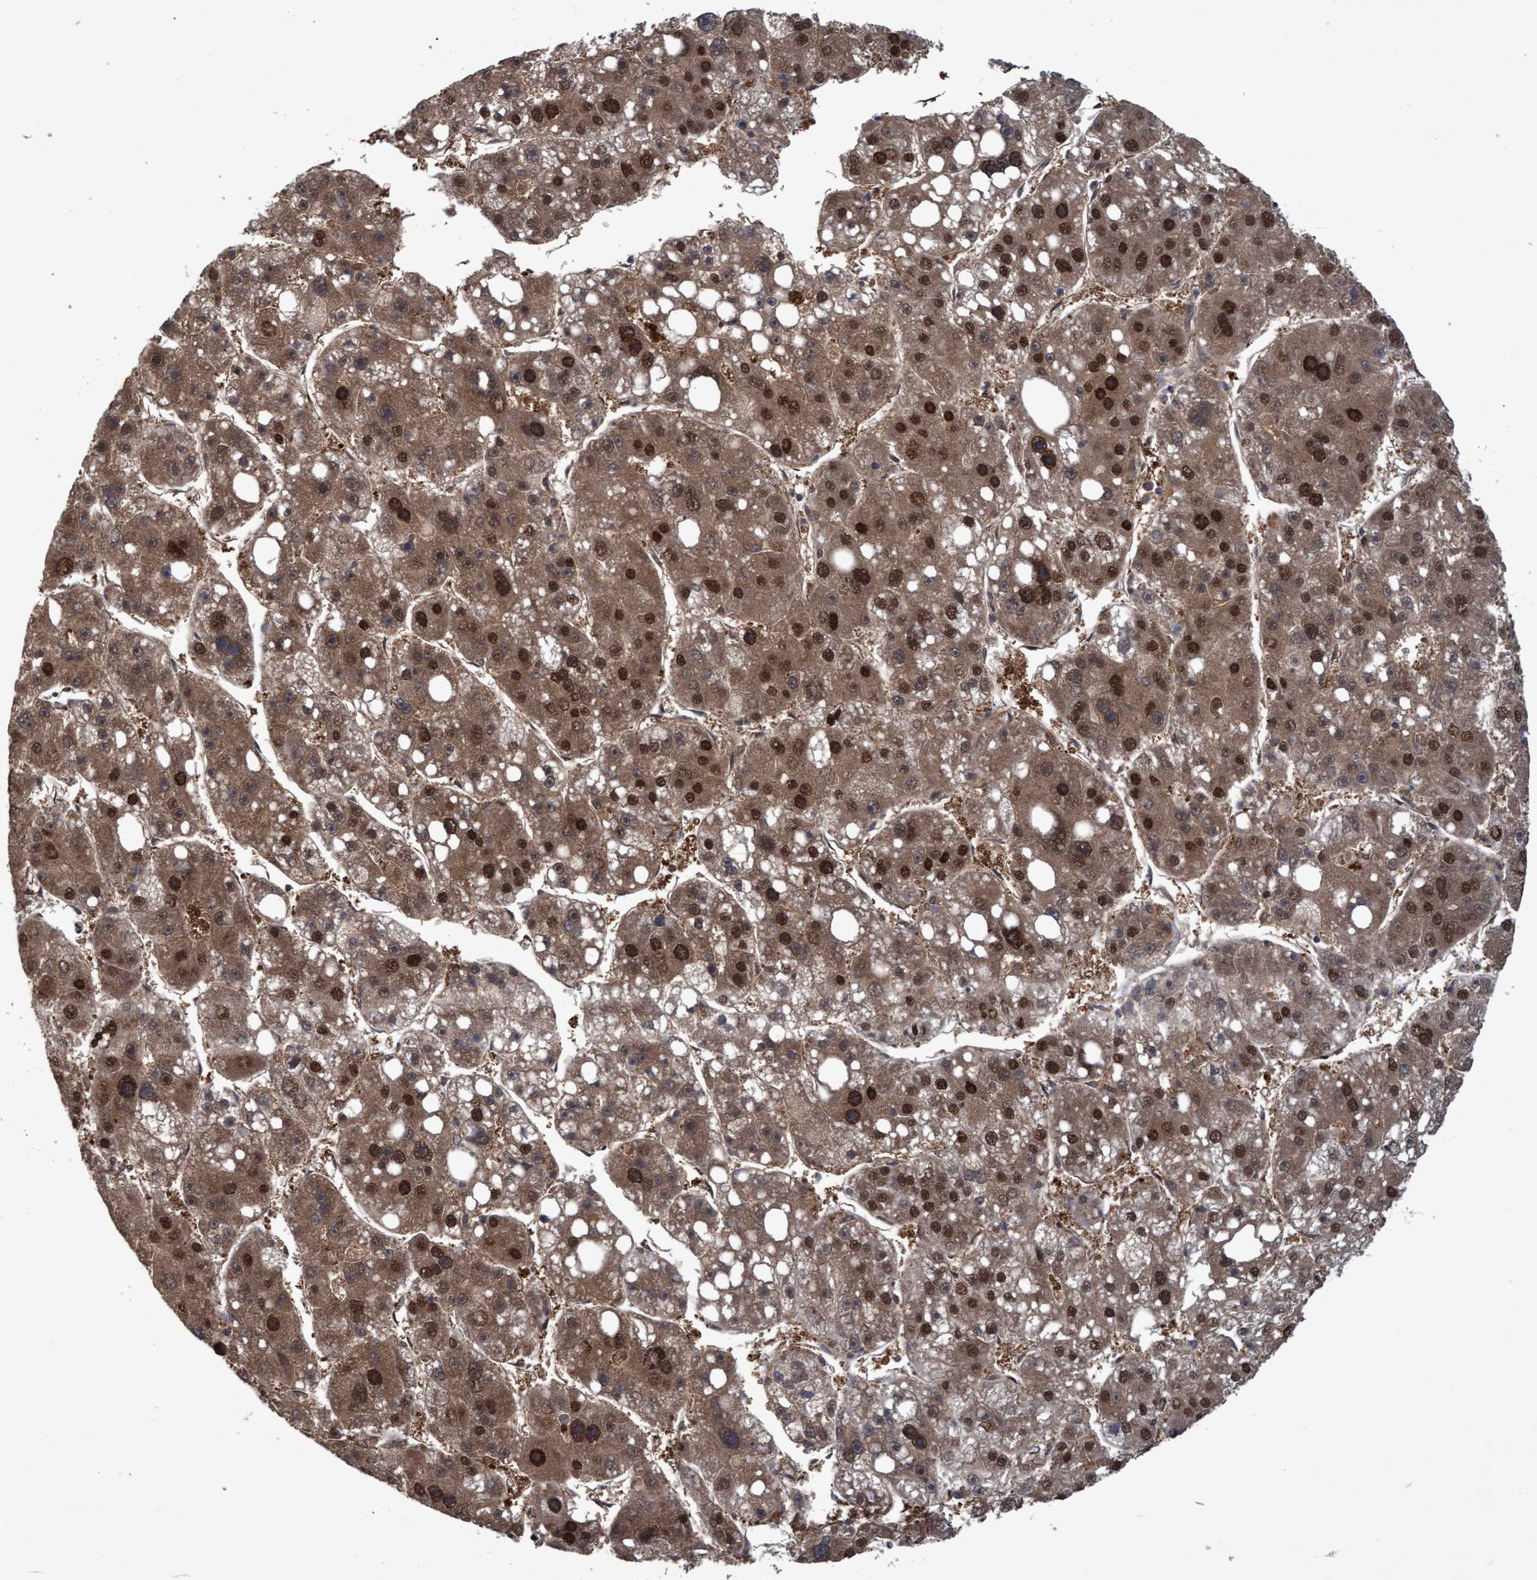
{"staining": {"intensity": "strong", "quantity": ">75%", "location": "cytoplasmic/membranous,nuclear"}, "tissue": "liver cancer", "cell_type": "Tumor cells", "image_type": "cancer", "snomed": [{"axis": "morphology", "description": "Carcinoma, Hepatocellular, NOS"}, {"axis": "topography", "description": "Liver"}], "caption": "DAB immunohistochemical staining of liver hepatocellular carcinoma displays strong cytoplasmic/membranous and nuclear protein positivity in approximately >75% of tumor cells.", "gene": "PSMB6", "patient": {"sex": "female", "age": 61}}